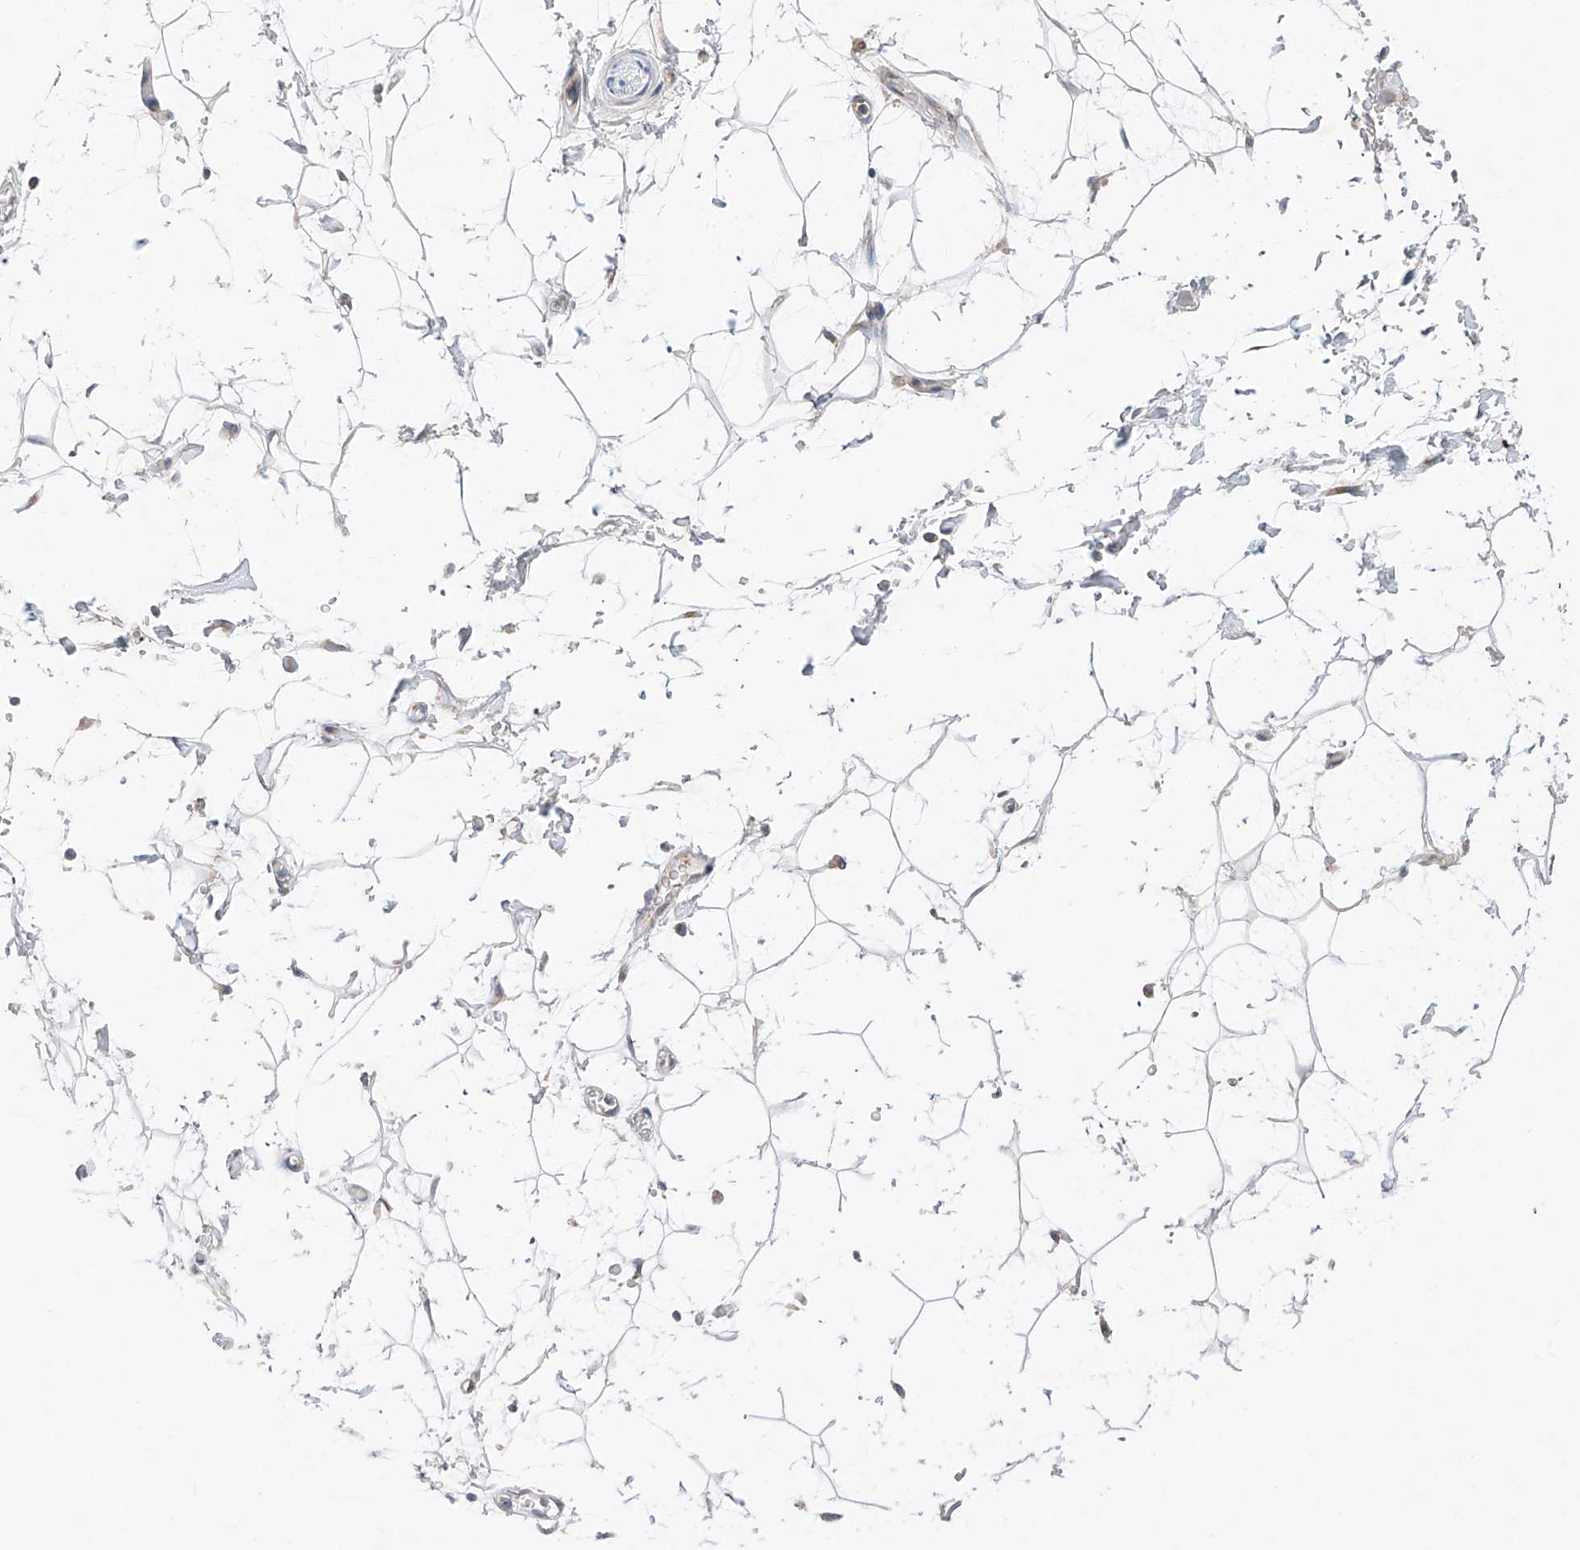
{"staining": {"intensity": "negative", "quantity": "none", "location": "none"}, "tissue": "adipose tissue", "cell_type": "Adipocytes", "image_type": "normal", "snomed": [{"axis": "morphology", "description": "Normal tissue, NOS"}, {"axis": "topography", "description": "Soft tissue"}], "caption": "Adipose tissue stained for a protein using immunohistochemistry shows no staining adipocytes.", "gene": "FASTK", "patient": {"sex": "male", "age": 72}}